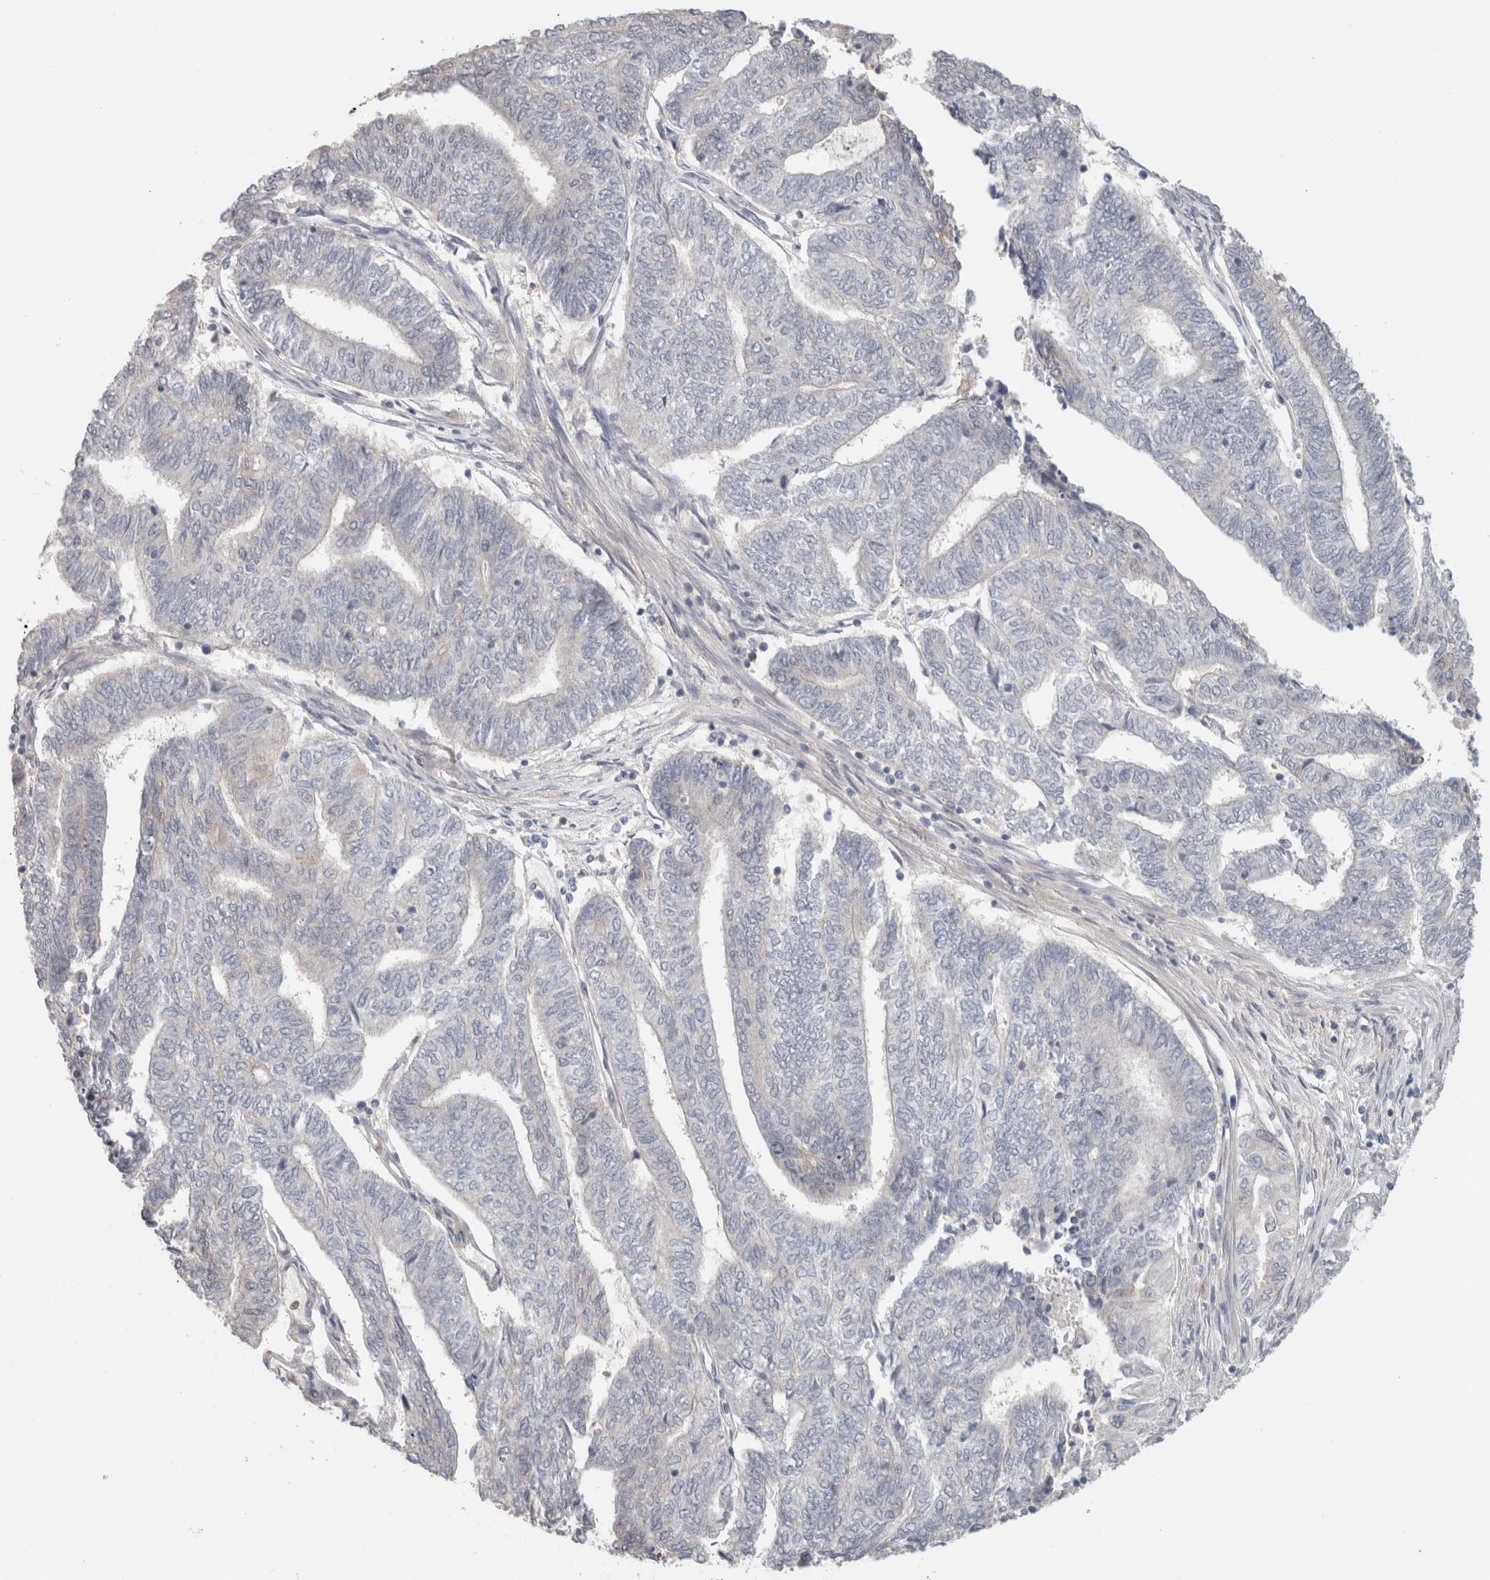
{"staining": {"intensity": "weak", "quantity": "<25%", "location": "cytoplasmic/membranous"}, "tissue": "endometrial cancer", "cell_type": "Tumor cells", "image_type": "cancer", "snomed": [{"axis": "morphology", "description": "Adenocarcinoma, NOS"}, {"axis": "topography", "description": "Uterus"}, {"axis": "topography", "description": "Endometrium"}], "caption": "Immunohistochemical staining of human endometrial adenocarcinoma reveals no significant positivity in tumor cells. Brightfield microscopy of immunohistochemistry stained with DAB (3,3'-diaminobenzidine) (brown) and hematoxylin (blue), captured at high magnification.", "gene": "RASAL2", "patient": {"sex": "female", "age": 70}}